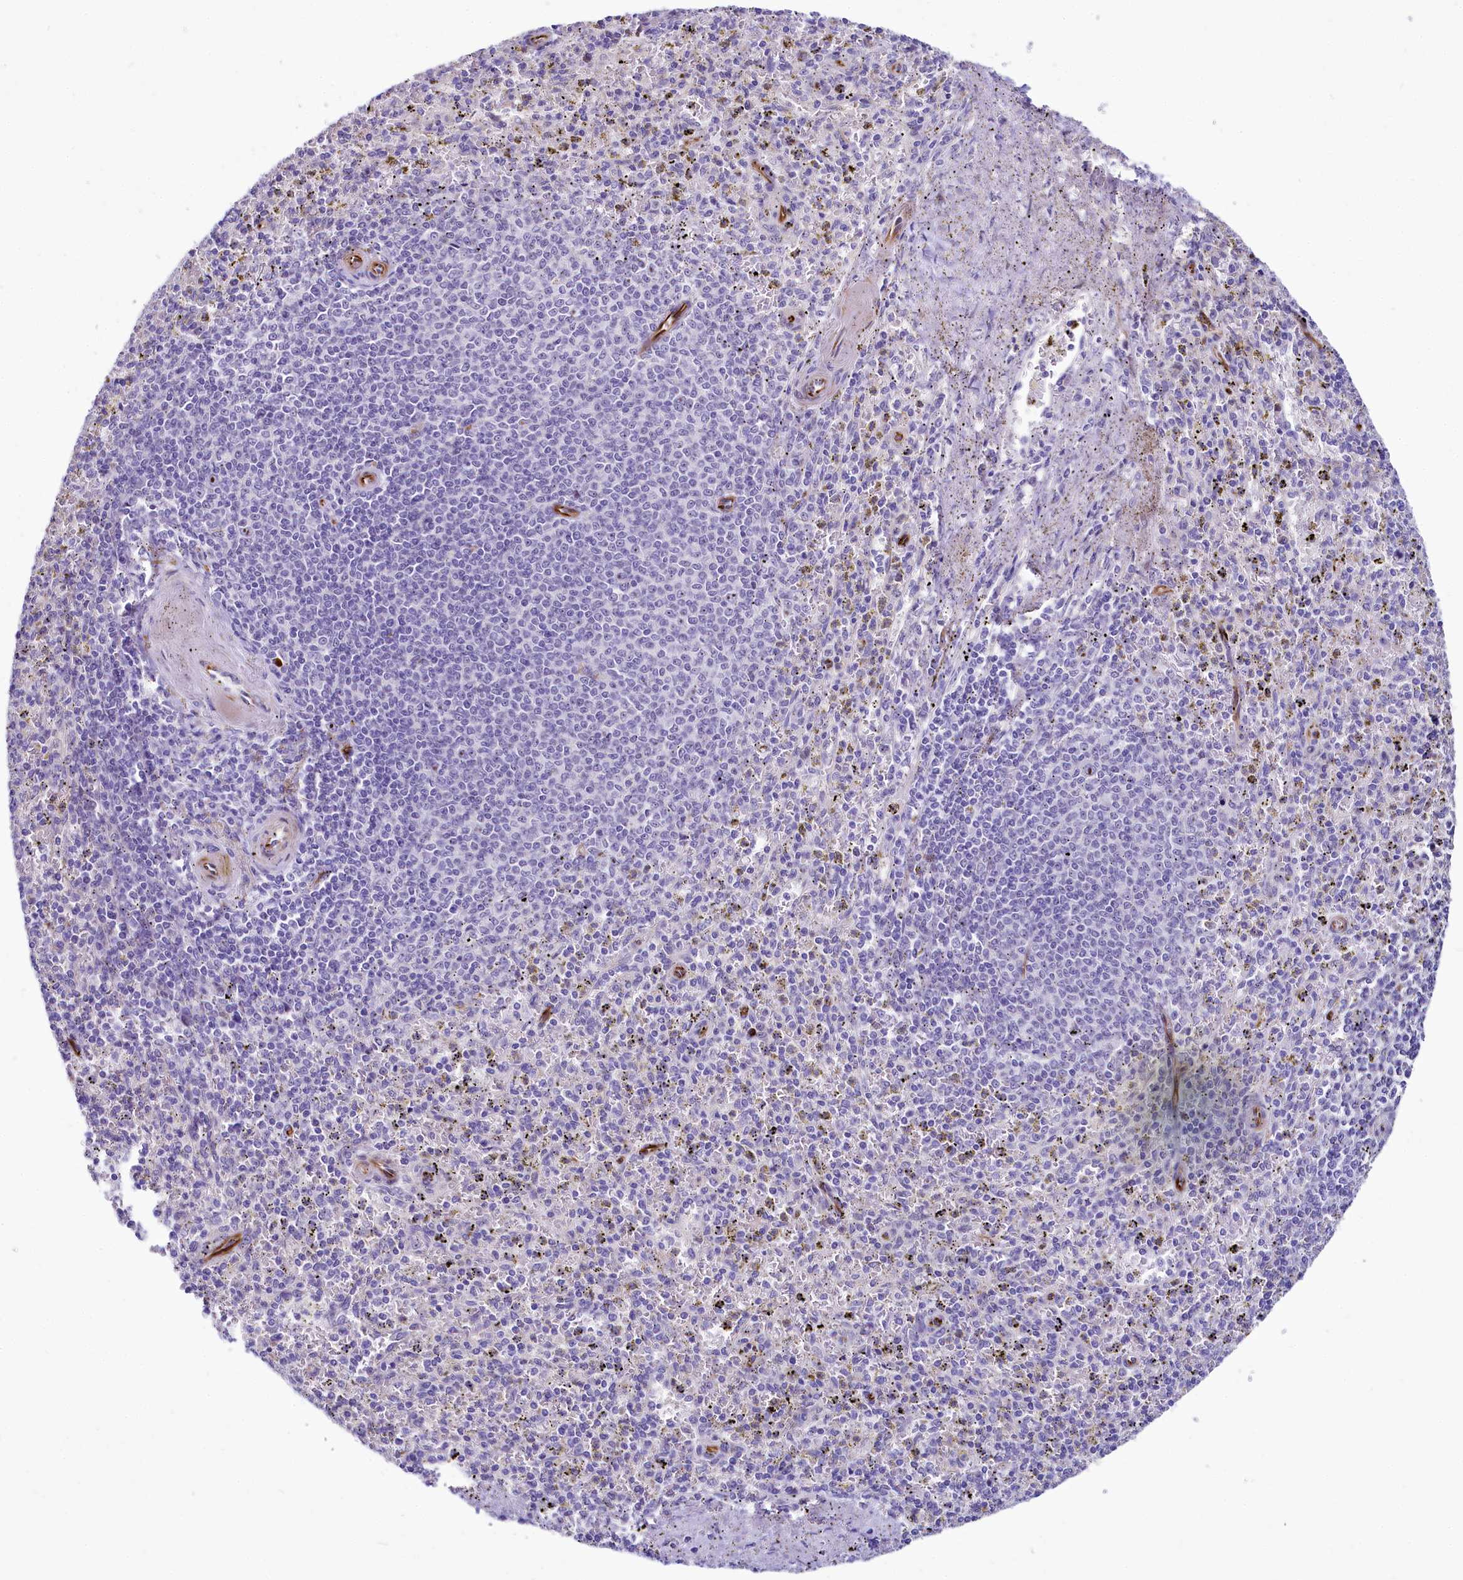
{"staining": {"intensity": "negative", "quantity": "none", "location": "none"}, "tissue": "spleen", "cell_type": "Cells in red pulp", "image_type": "normal", "snomed": [{"axis": "morphology", "description": "Normal tissue, NOS"}, {"axis": "topography", "description": "Spleen"}], "caption": "Immunohistochemical staining of unremarkable human spleen demonstrates no significant positivity in cells in red pulp.", "gene": "SH3TC2", "patient": {"sex": "male", "age": 72}}